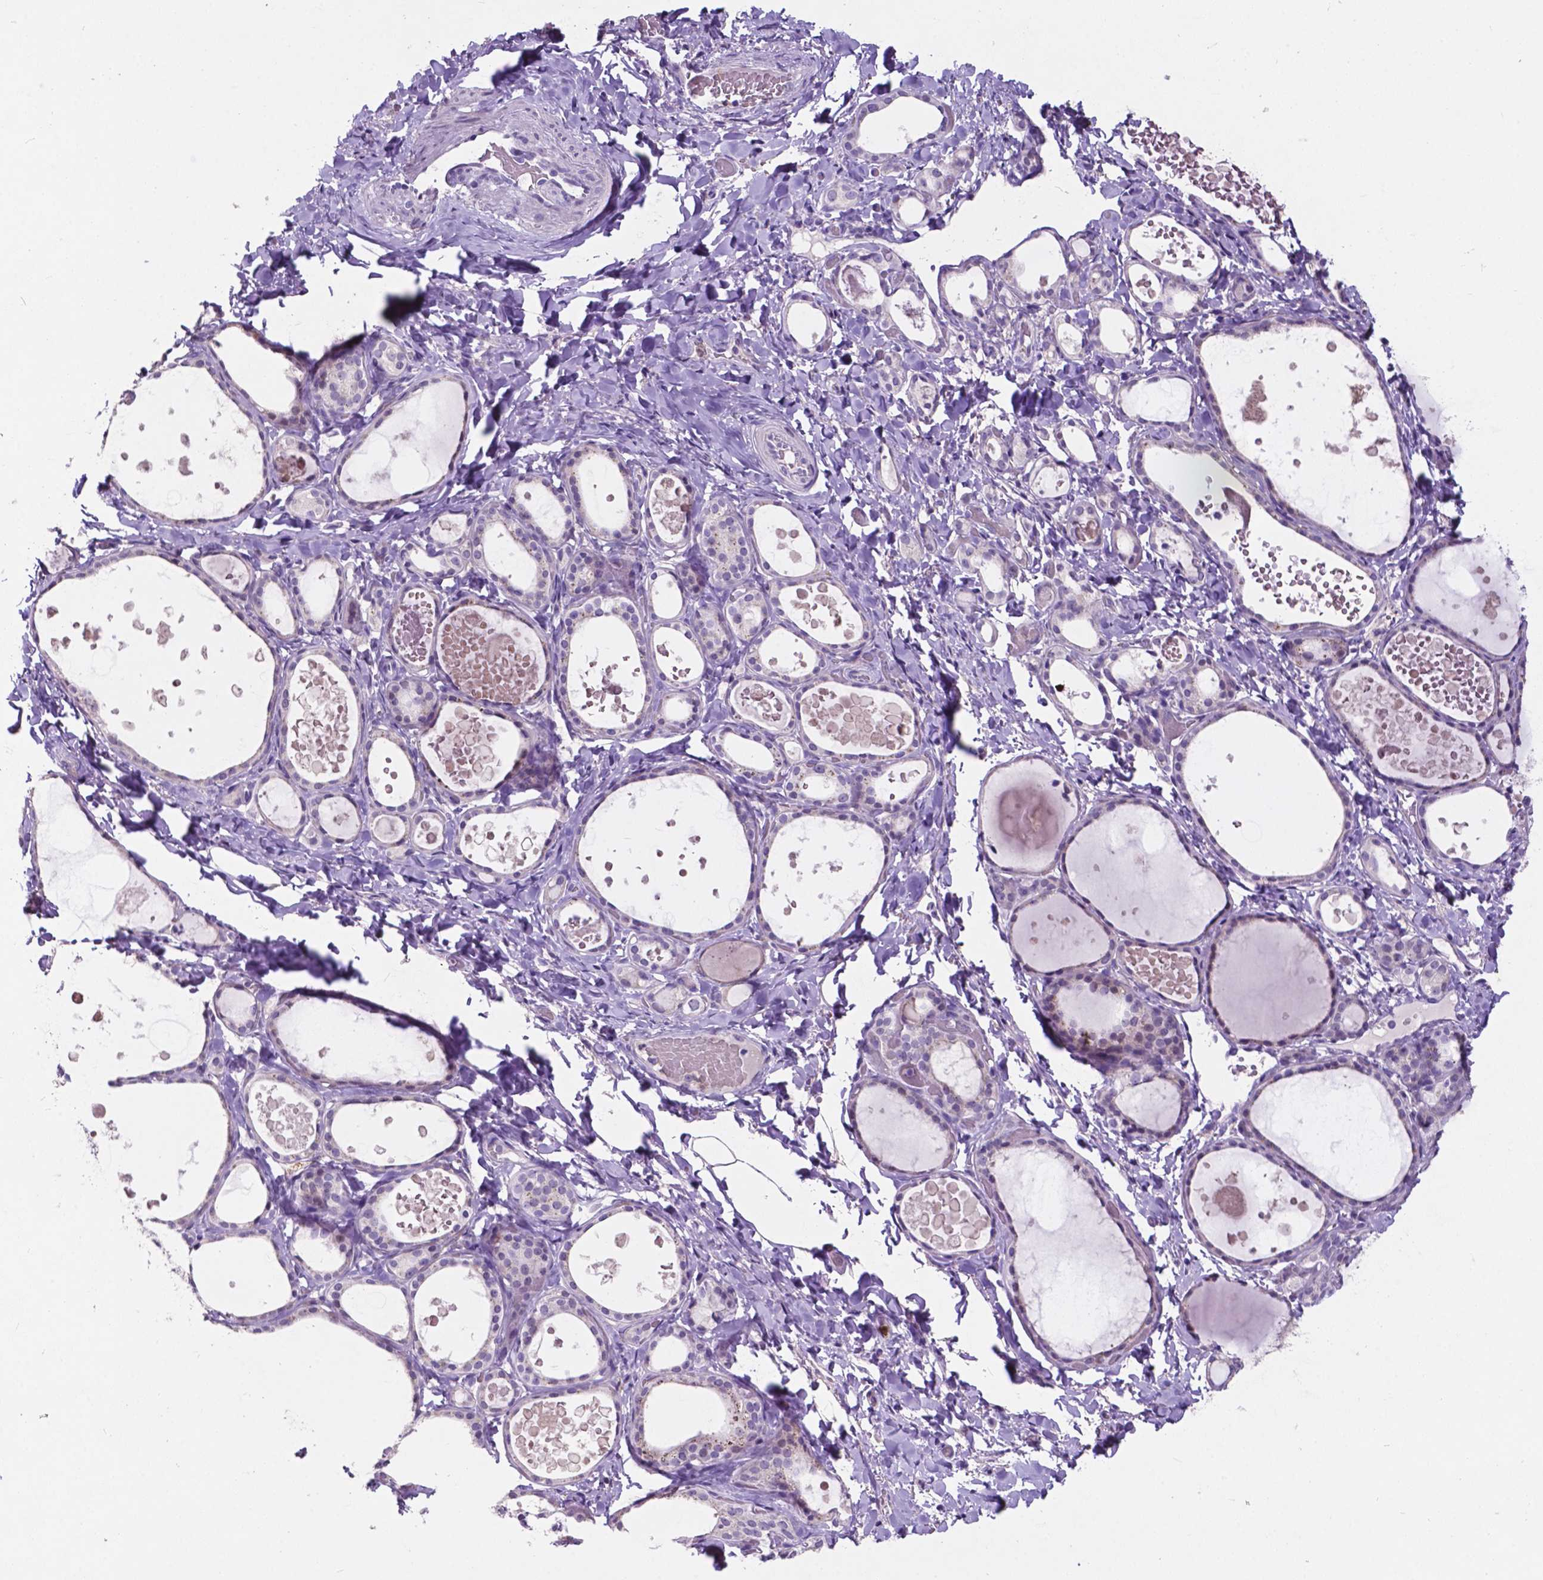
{"staining": {"intensity": "negative", "quantity": "none", "location": "none"}, "tissue": "thyroid gland", "cell_type": "Glandular cells", "image_type": "normal", "snomed": [{"axis": "morphology", "description": "Normal tissue, NOS"}, {"axis": "topography", "description": "Thyroid gland"}], "caption": "DAB (3,3'-diaminobenzidine) immunohistochemical staining of normal human thyroid gland shows no significant positivity in glandular cells.", "gene": "PLSCR1", "patient": {"sex": "female", "age": 56}}